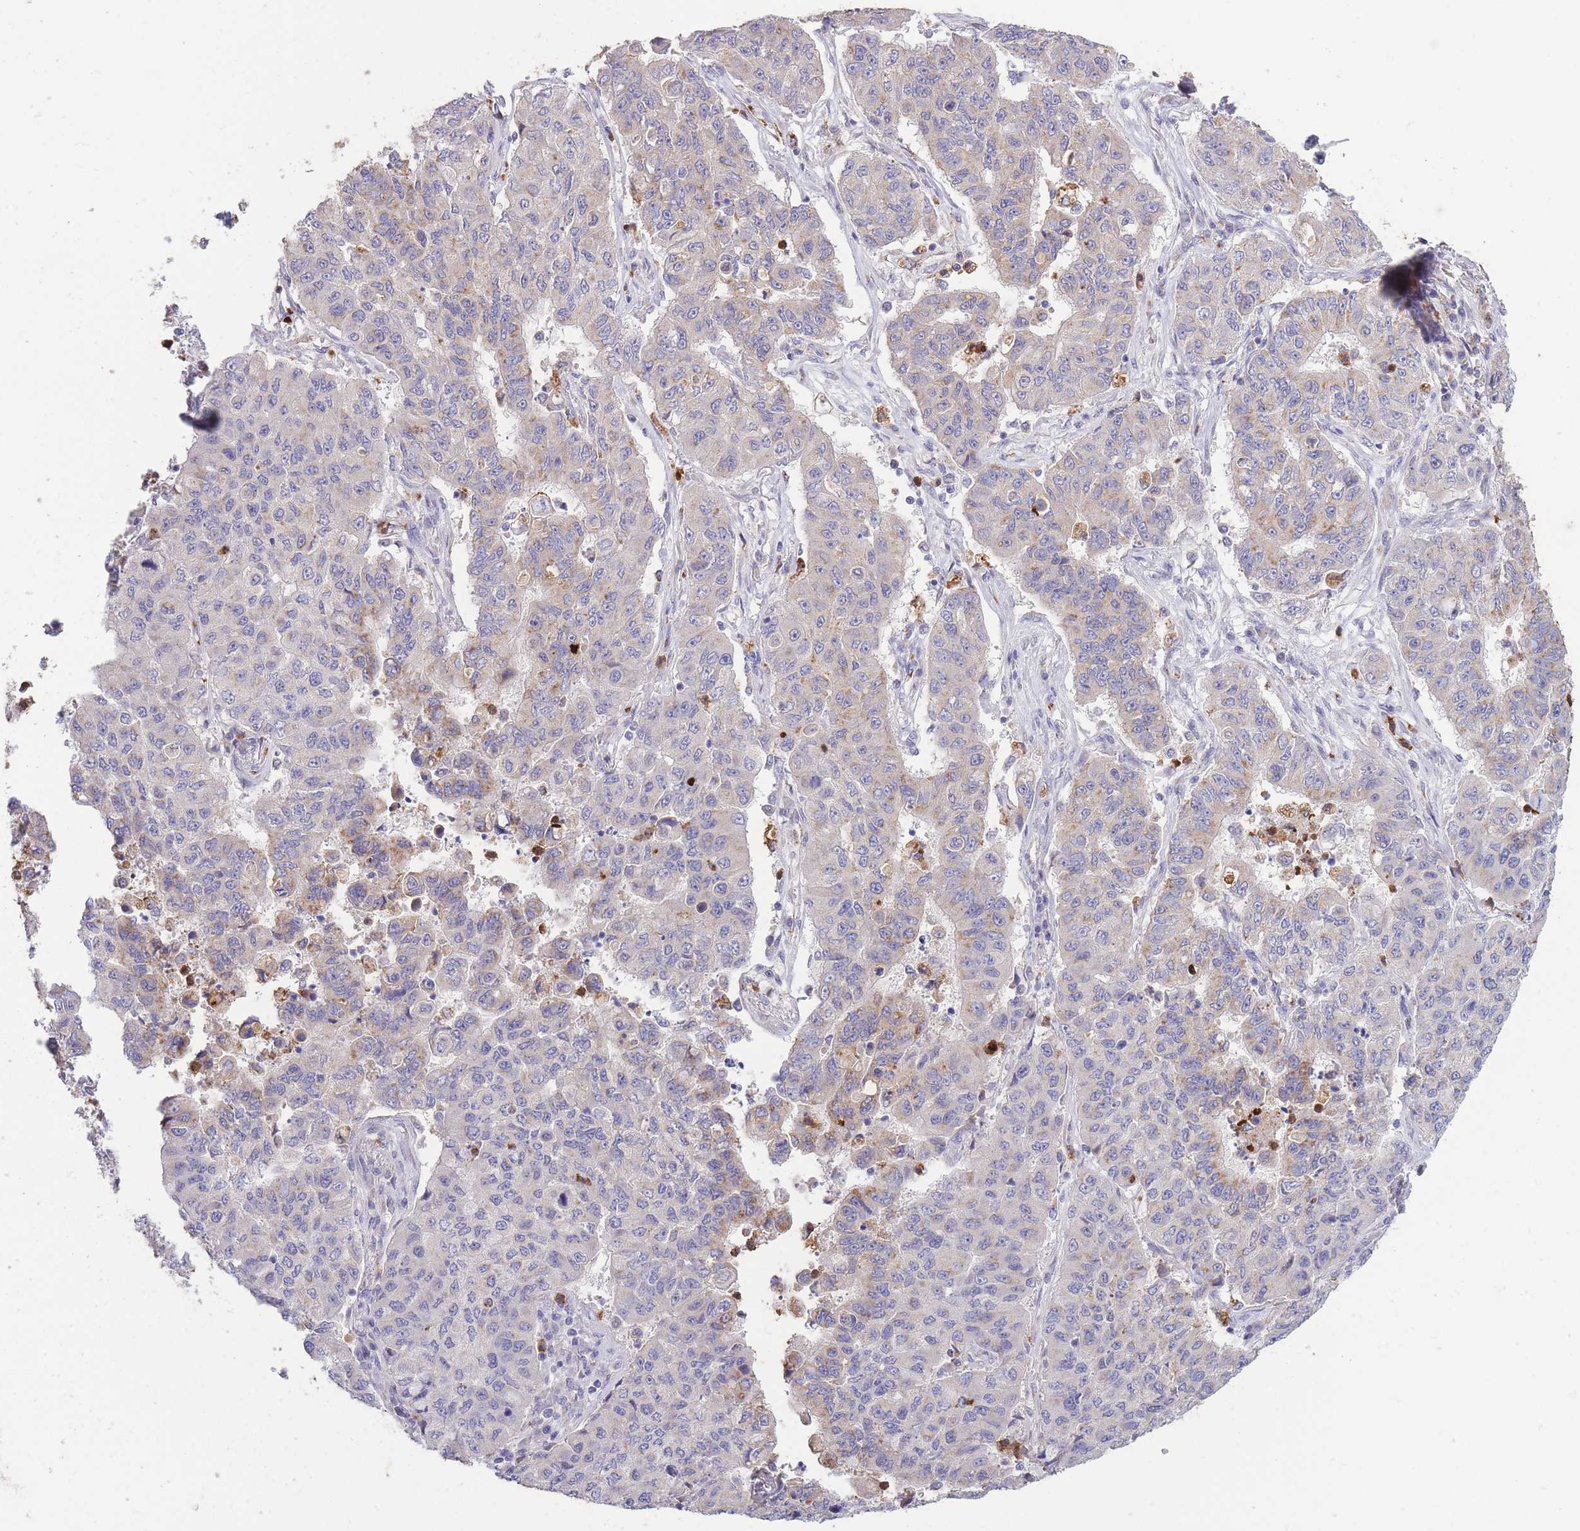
{"staining": {"intensity": "weak", "quantity": "25%-75%", "location": "cytoplasmic/membranous"}, "tissue": "lung cancer", "cell_type": "Tumor cells", "image_type": "cancer", "snomed": [{"axis": "morphology", "description": "Squamous cell carcinoma, NOS"}, {"axis": "topography", "description": "Lung"}], "caption": "Protein expression analysis of squamous cell carcinoma (lung) shows weak cytoplasmic/membranous staining in about 25%-75% of tumor cells.", "gene": "CENPM", "patient": {"sex": "male", "age": 74}}